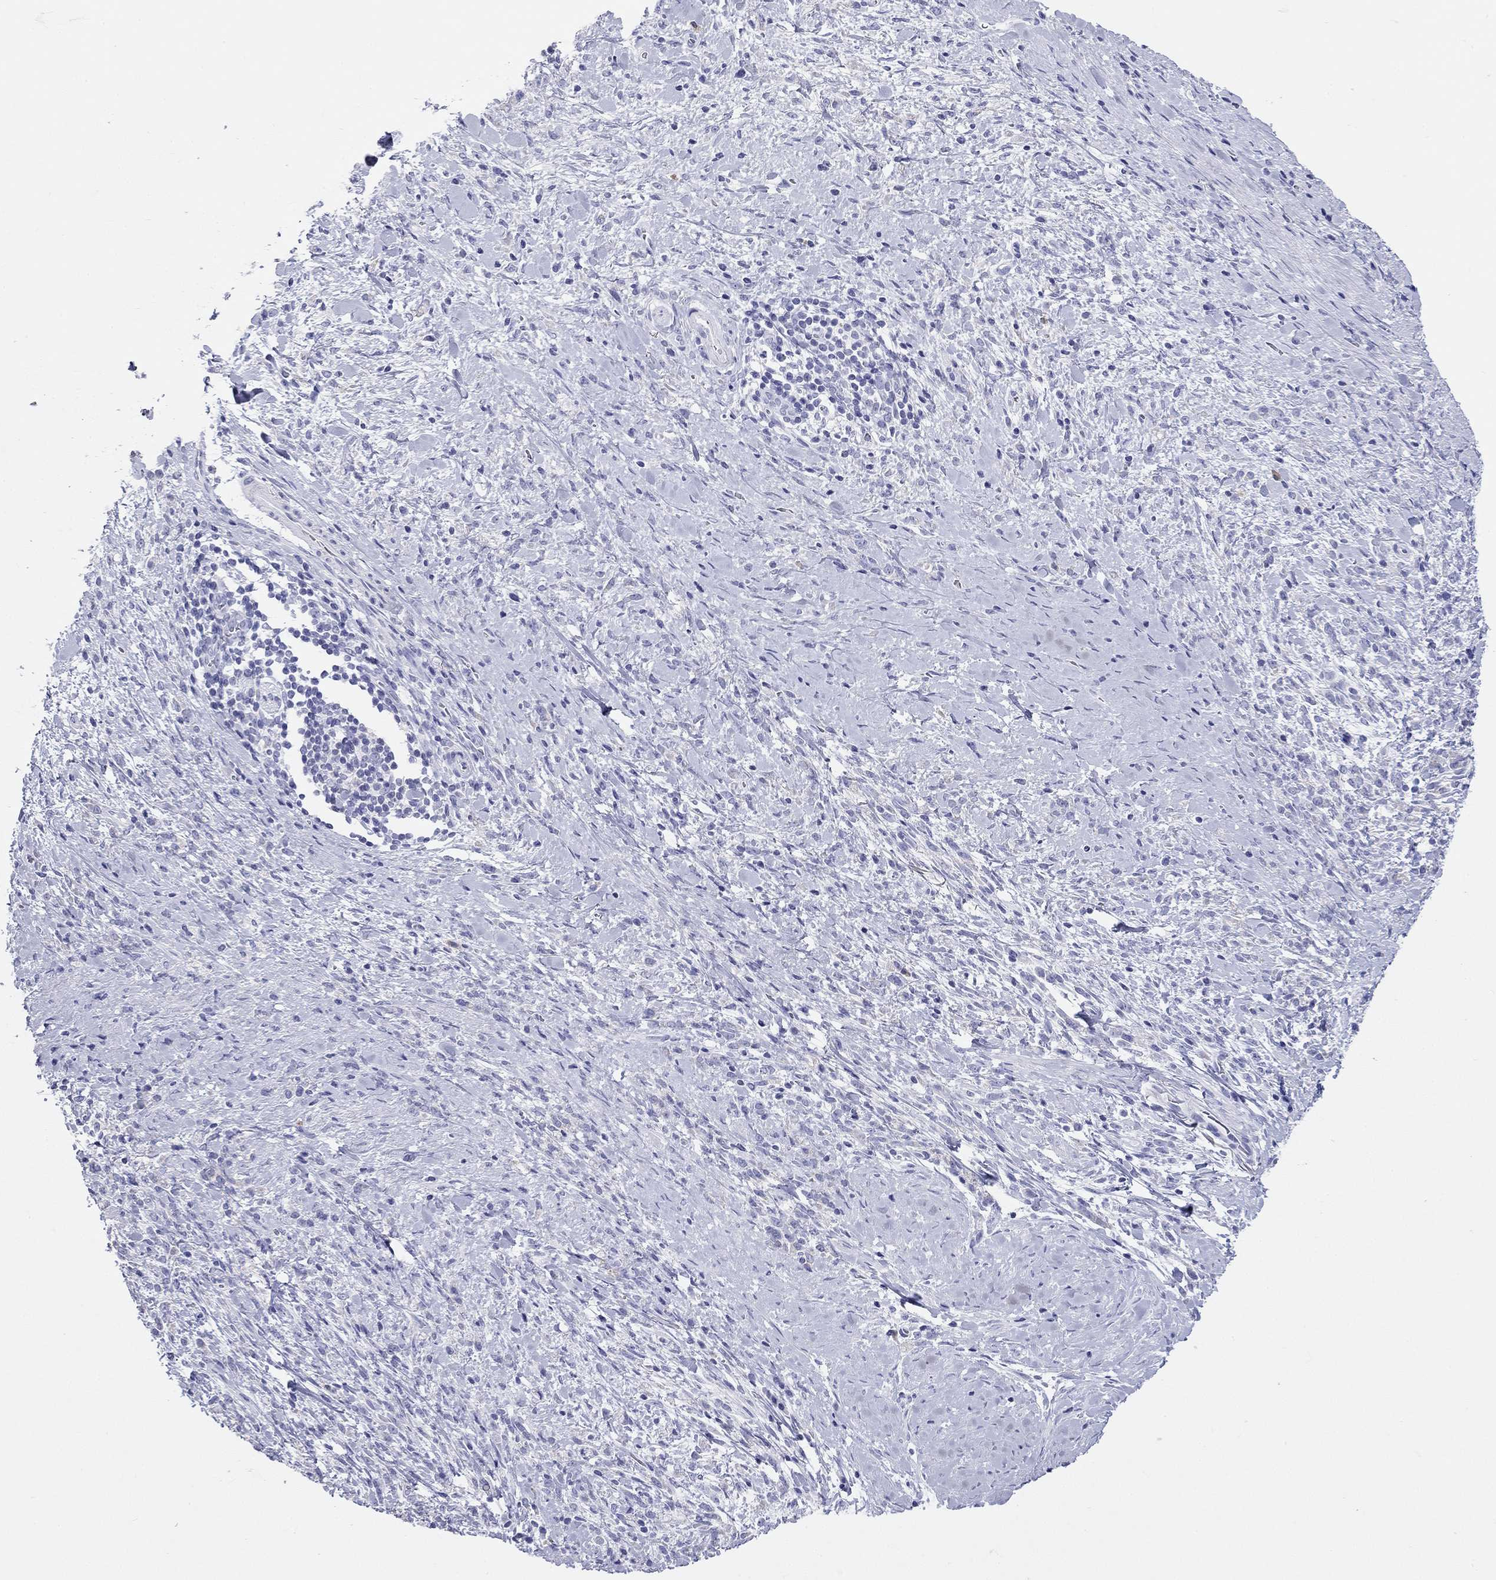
{"staining": {"intensity": "negative", "quantity": "none", "location": "none"}, "tissue": "stomach cancer", "cell_type": "Tumor cells", "image_type": "cancer", "snomed": [{"axis": "morphology", "description": "Adenocarcinoma, NOS"}, {"axis": "topography", "description": "Stomach"}], "caption": "IHC histopathology image of human stomach adenocarcinoma stained for a protein (brown), which reveals no staining in tumor cells.", "gene": "DPY19L2", "patient": {"sex": "female", "age": 57}}